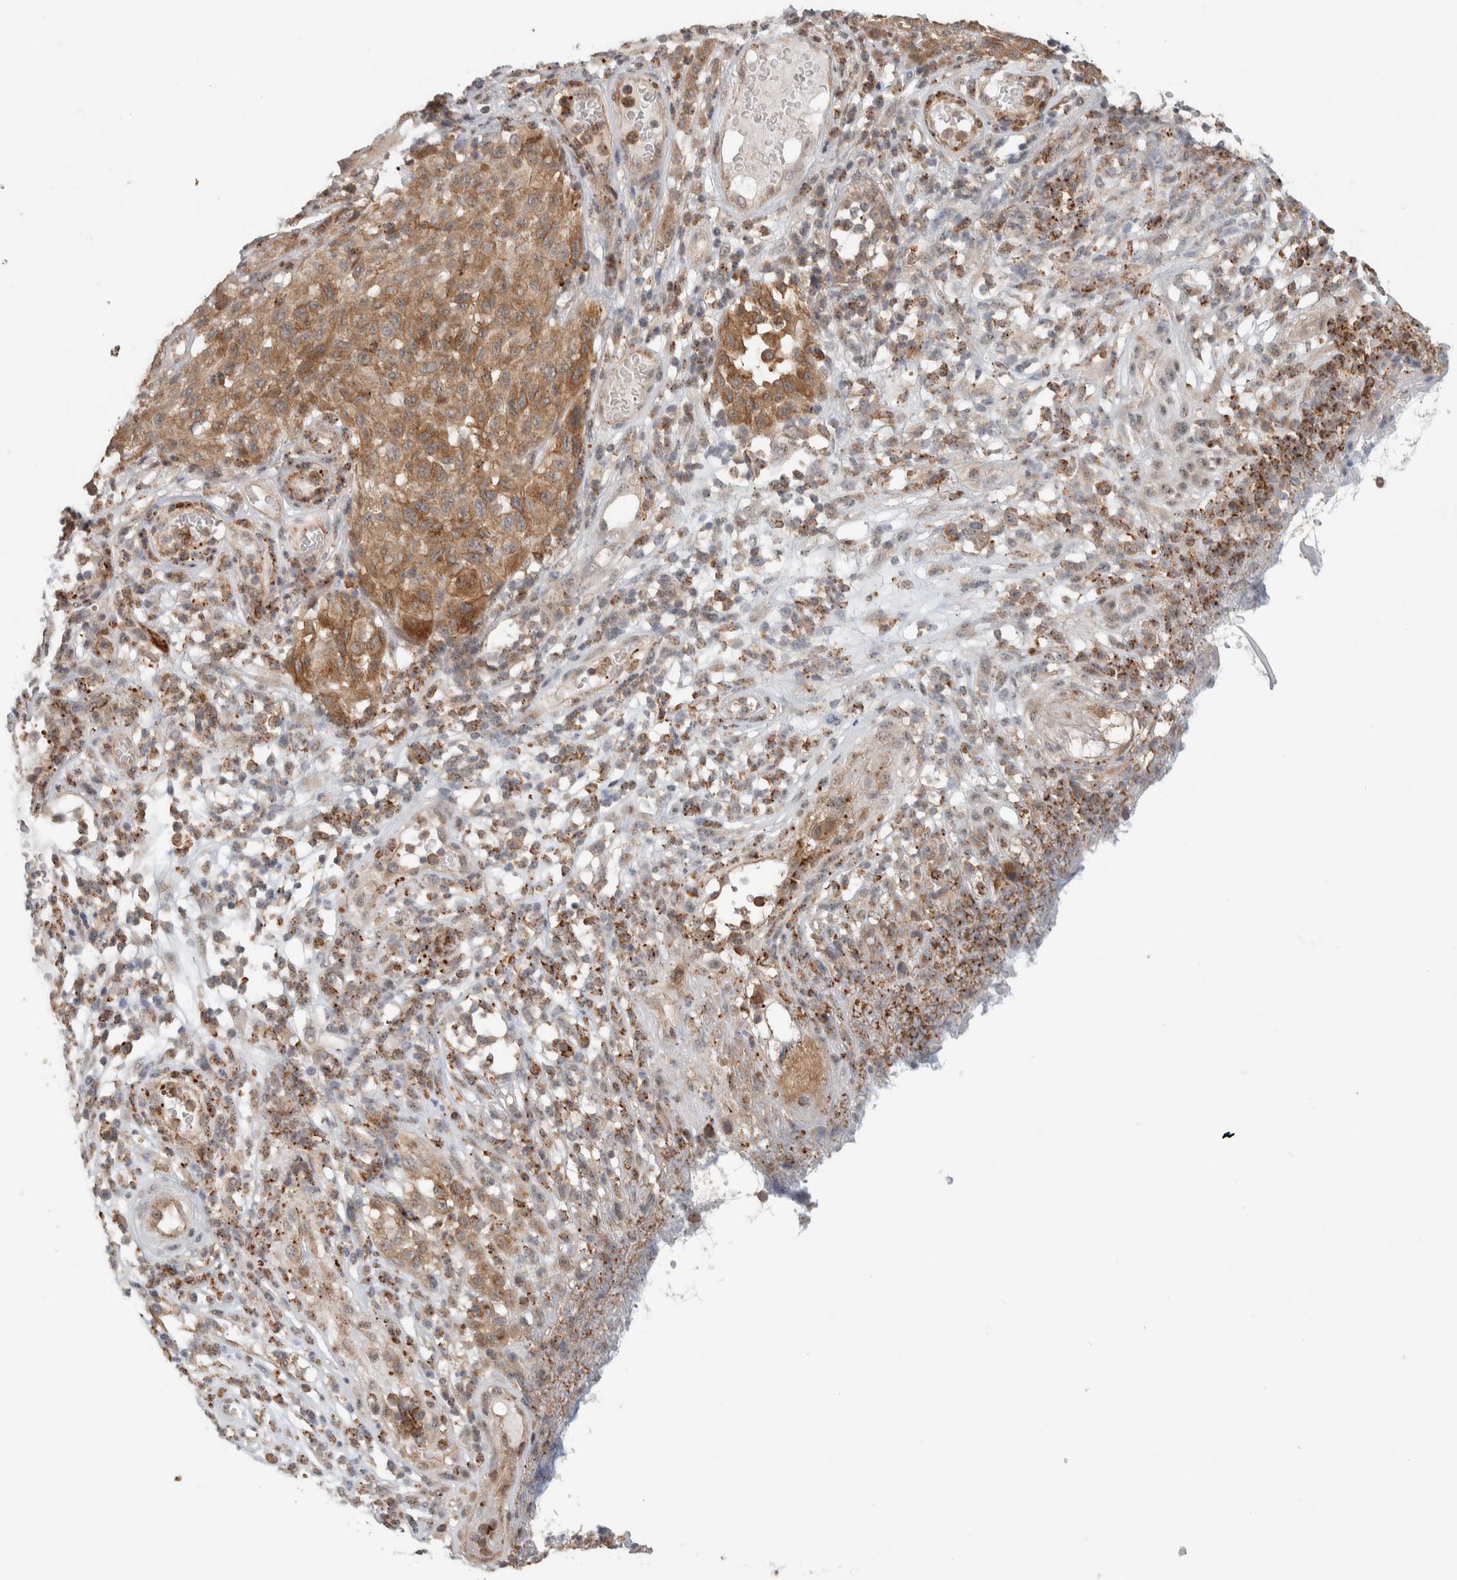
{"staining": {"intensity": "moderate", "quantity": "<25%", "location": "cytoplasmic/membranous"}, "tissue": "melanoma", "cell_type": "Tumor cells", "image_type": "cancer", "snomed": [{"axis": "morphology", "description": "Malignant melanoma, NOS"}, {"axis": "topography", "description": "Skin"}], "caption": "Approximately <25% of tumor cells in malignant melanoma reveal moderate cytoplasmic/membranous protein expression as visualized by brown immunohistochemical staining.", "gene": "DEPTOR", "patient": {"sex": "female", "age": 82}}